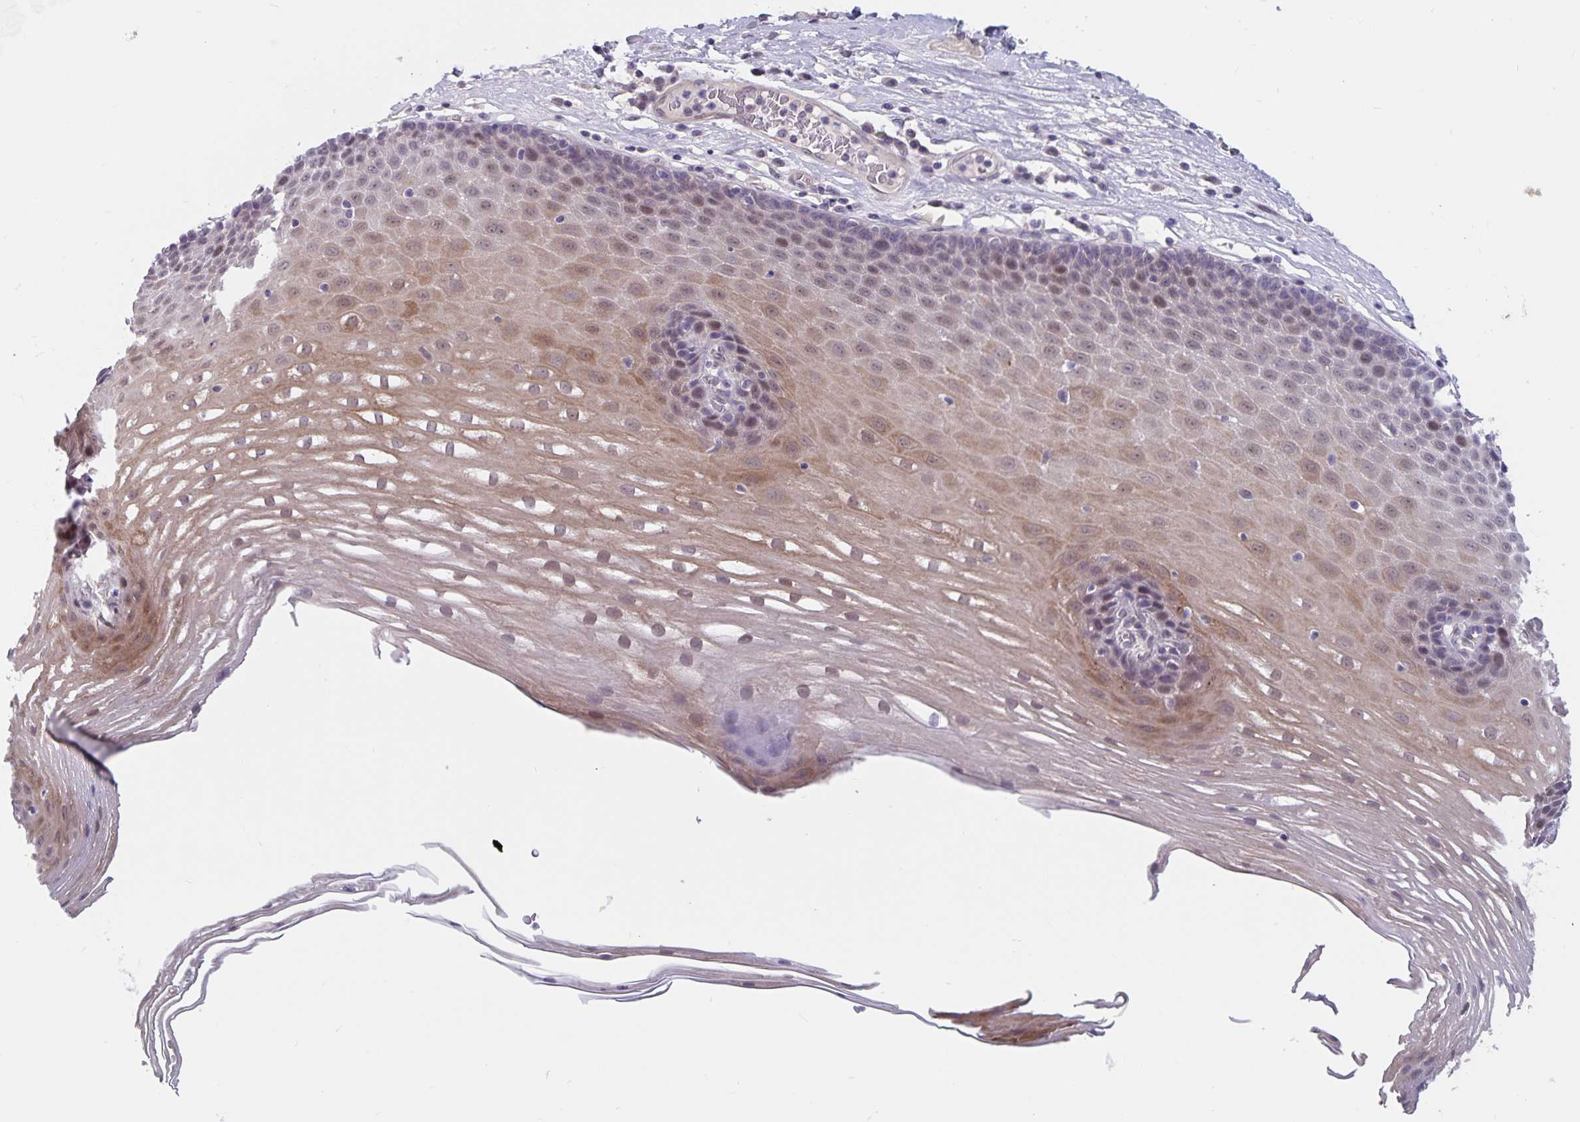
{"staining": {"intensity": "moderate", "quantity": "25%-75%", "location": "cytoplasmic/membranous,nuclear"}, "tissue": "esophagus", "cell_type": "Squamous epithelial cells", "image_type": "normal", "snomed": [{"axis": "morphology", "description": "Normal tissue, NOS"}, {"axis": "topography", "description": "Esophagus"}], "caption": "Approximately 25%-75% of squamous epithelial cells in normal esophagus reveal moderate cytoplasmic/membranous,nuclear protein positivity as visualized by brown immunohistochemical staining.", "gene": "BAG6", "patient": {"sex": "male", "age": 62}}